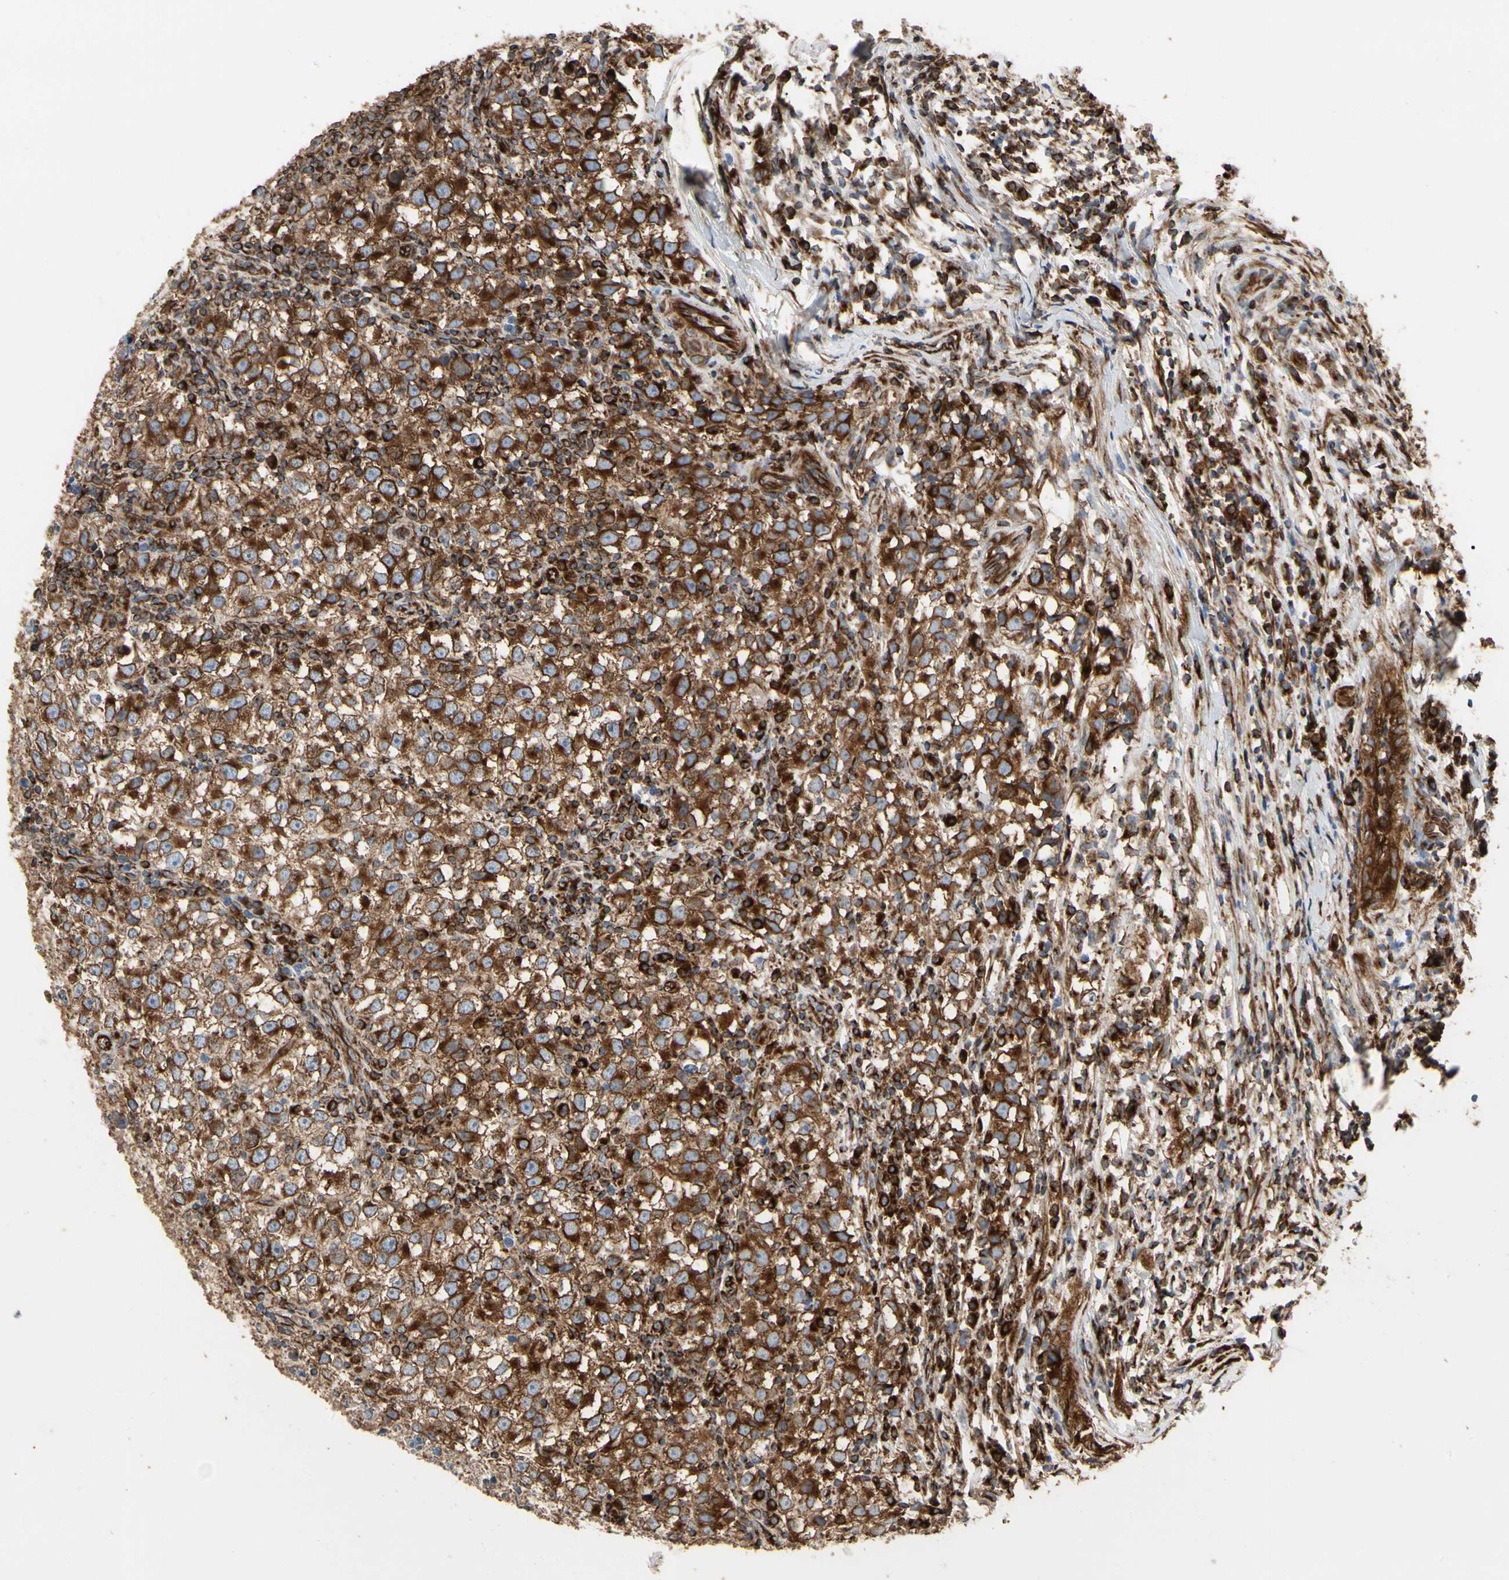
{"staining": {"intensity": "moderate", "quantity": "25%-75%", "location": "cytoplasmic/membranous"}, "tissue": "testis cancer", "cell_type": "Tumor cells", "image_type": "cancer", "snomed": [{"axis": "morphology", "description": "Seminoma, NOS"}, {"axis": "topography", "description": "Testis"}], "caption": "Tumor cells exhibit medium levels of moderate cytoplasmic/membranous expression in approximately 25%-75% of cells in testis seminoma.", "gene": "TUBA1A", "patient": {"sex": "male", "age": 65}}